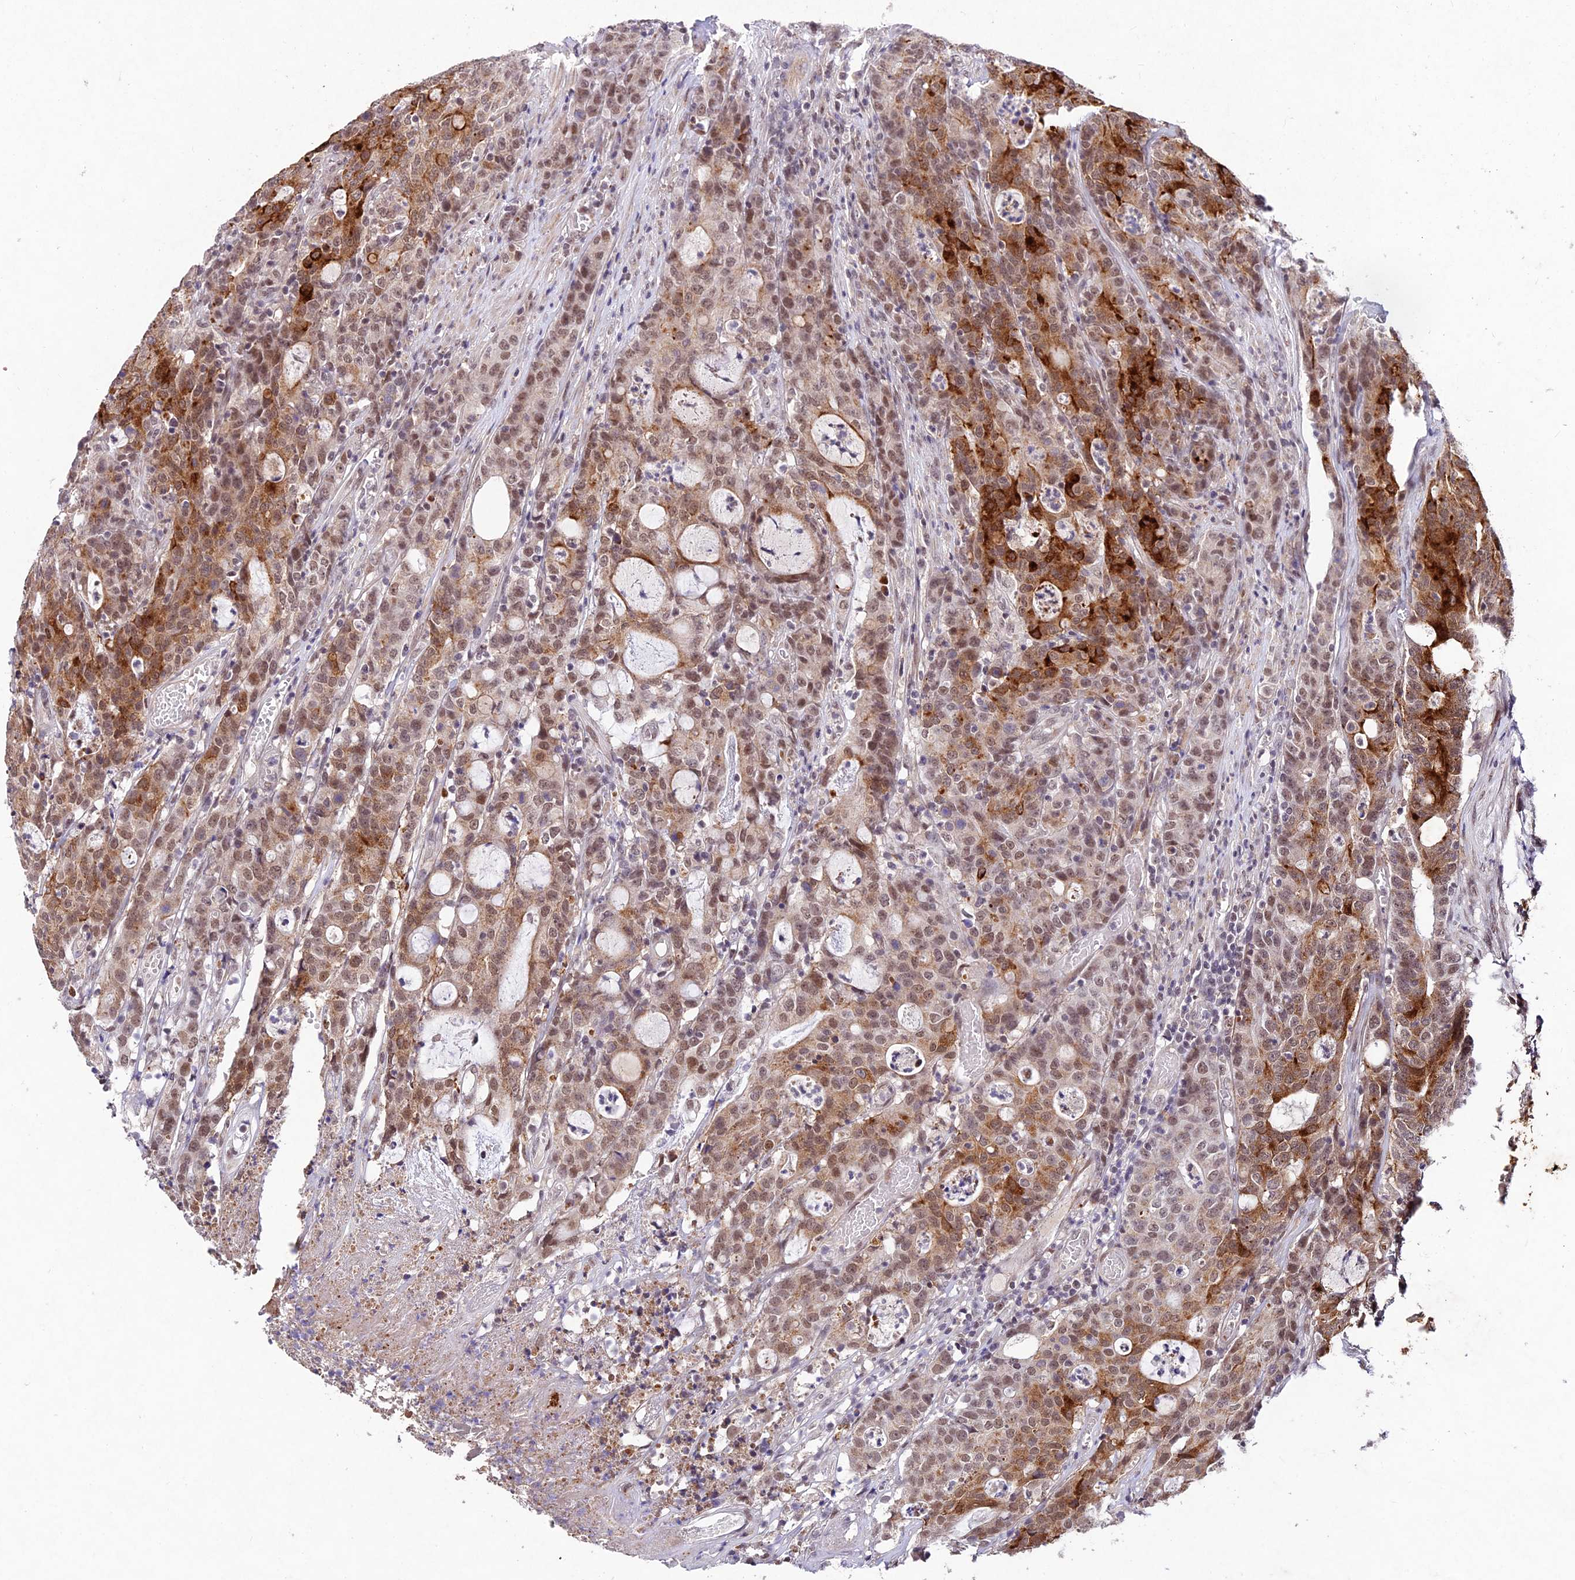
{"staining": {"intensity": "moderate", "quantity": ">75%", "location": "cytoplasmic/membranous,nuclear"}, "tissue": "colorectal cancer", "cell_type": "Tumor cells", "image_type": "cancer", "snomed": [{"axis": "morphology", "description": "Adenocarcinoma, NOS"}, {"axis": "topography", "description": "Colon"}], "caption": "Immunohistochemistry staining of colorectal cancer (adenocarcinoma), which shows medium levels of moderate cytoplasmic/membranous and nuclear positivity in approximately >75% of tumor cells indicating moderate cytoplasmic/membranous and nuclear protein staining. The staining was performed using DAB (brown) for protein detection and nuclei were counterstained in hematoxylin (blue).", "gene": "RAVER1", "patient": {"sex": "male", "age": 83}}